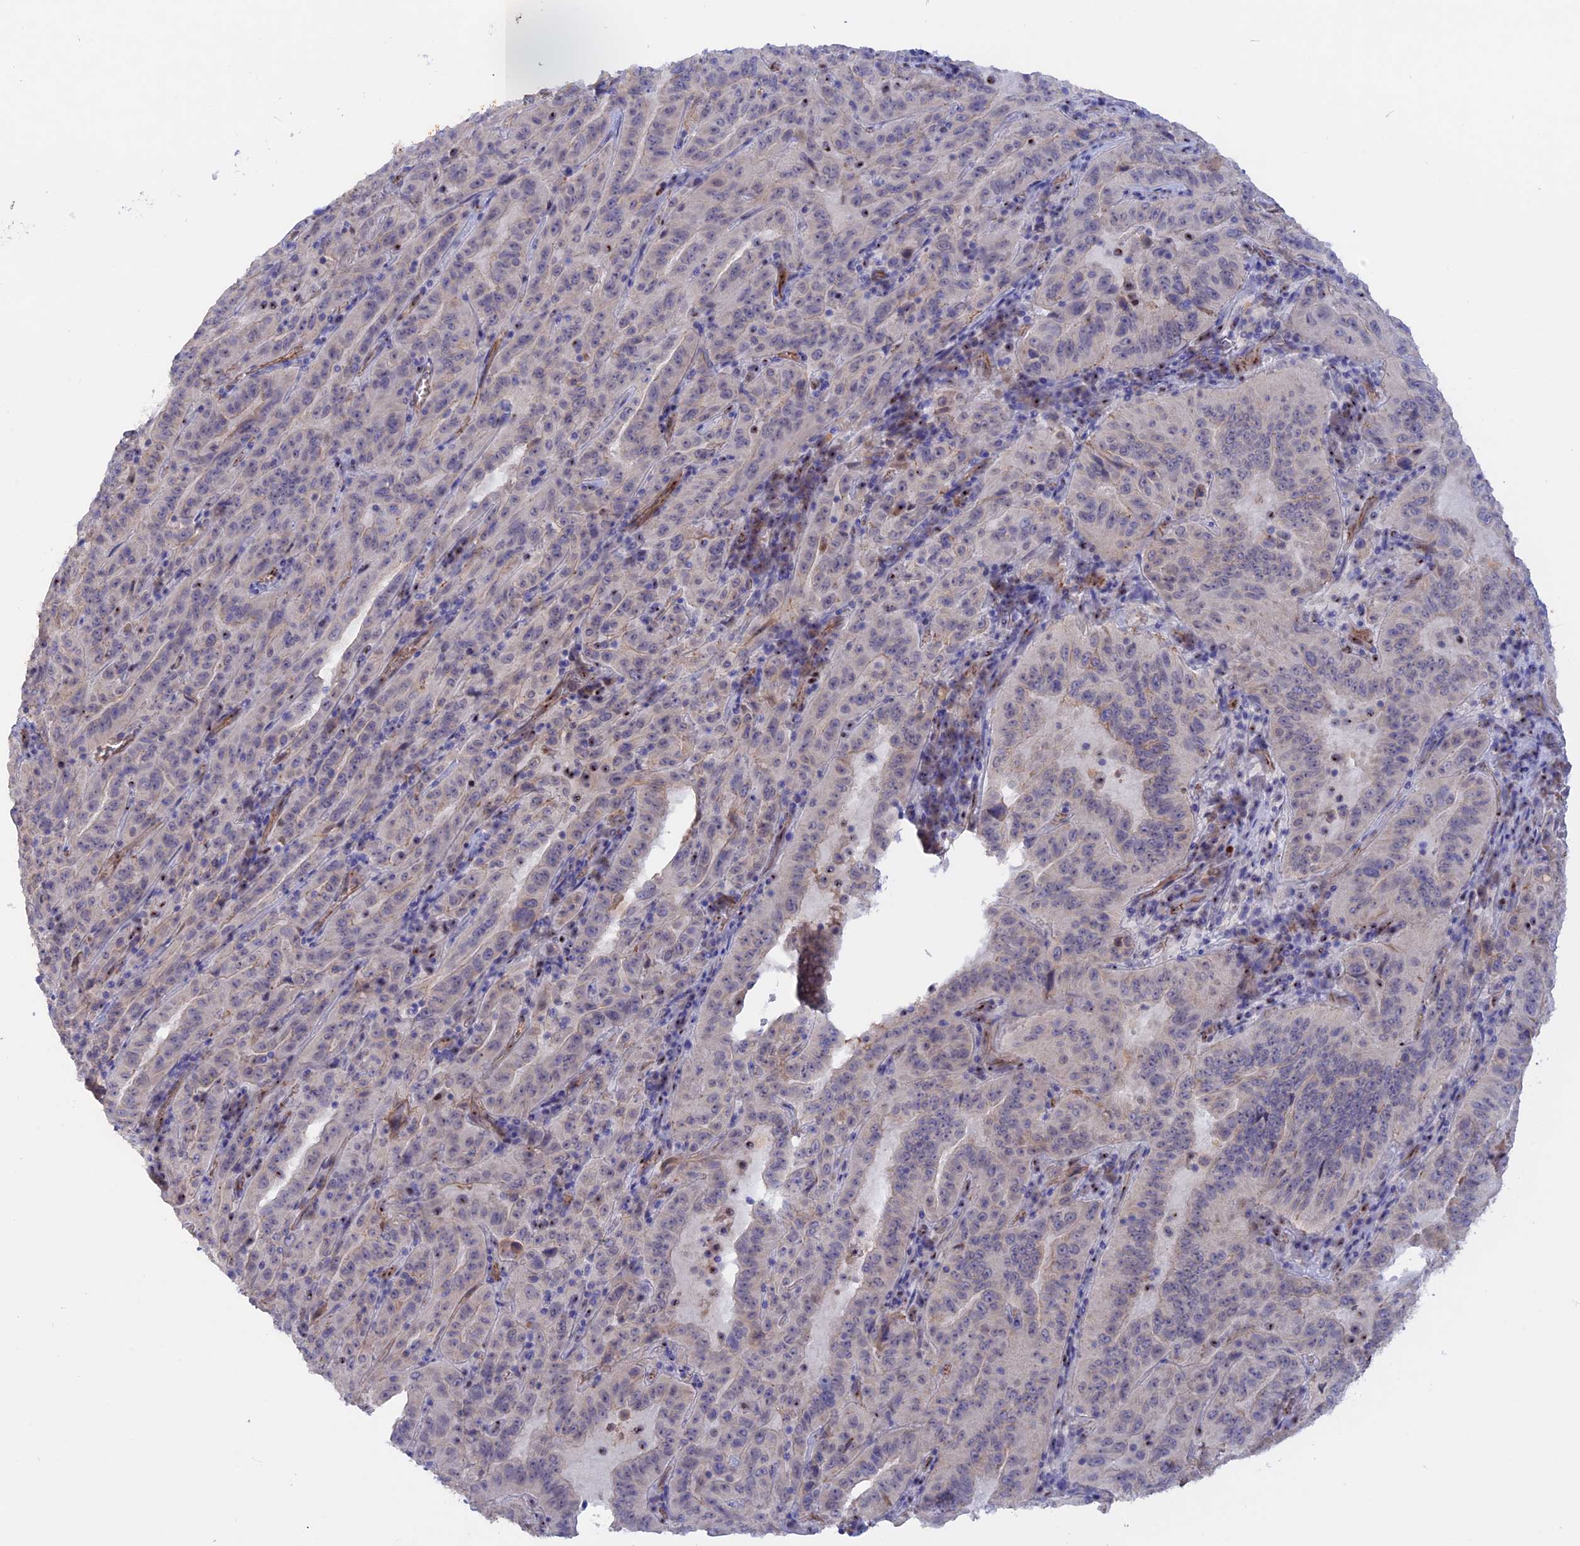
{"staining": {"intensity": "weak", "quantity": "<25%", "location": "cytoplasmic/membranous,nuclear"}, "tissue": "pancreatic cancer", "cell_type": "Tumor cells", "image_type": "cancer", "snomed": [{"axis": "morphology", "description": "Adenocarcinoma, NOS"}, {"axis": "topography", "description": "Pancreas"}], "caption": "This is an immunohistochemistry photomicrograph of pancreatic adenocarcinoma. There is no positivity in tumor cells.", "gene": "GK5", "patient": {"sex": "male", "age": 63}}